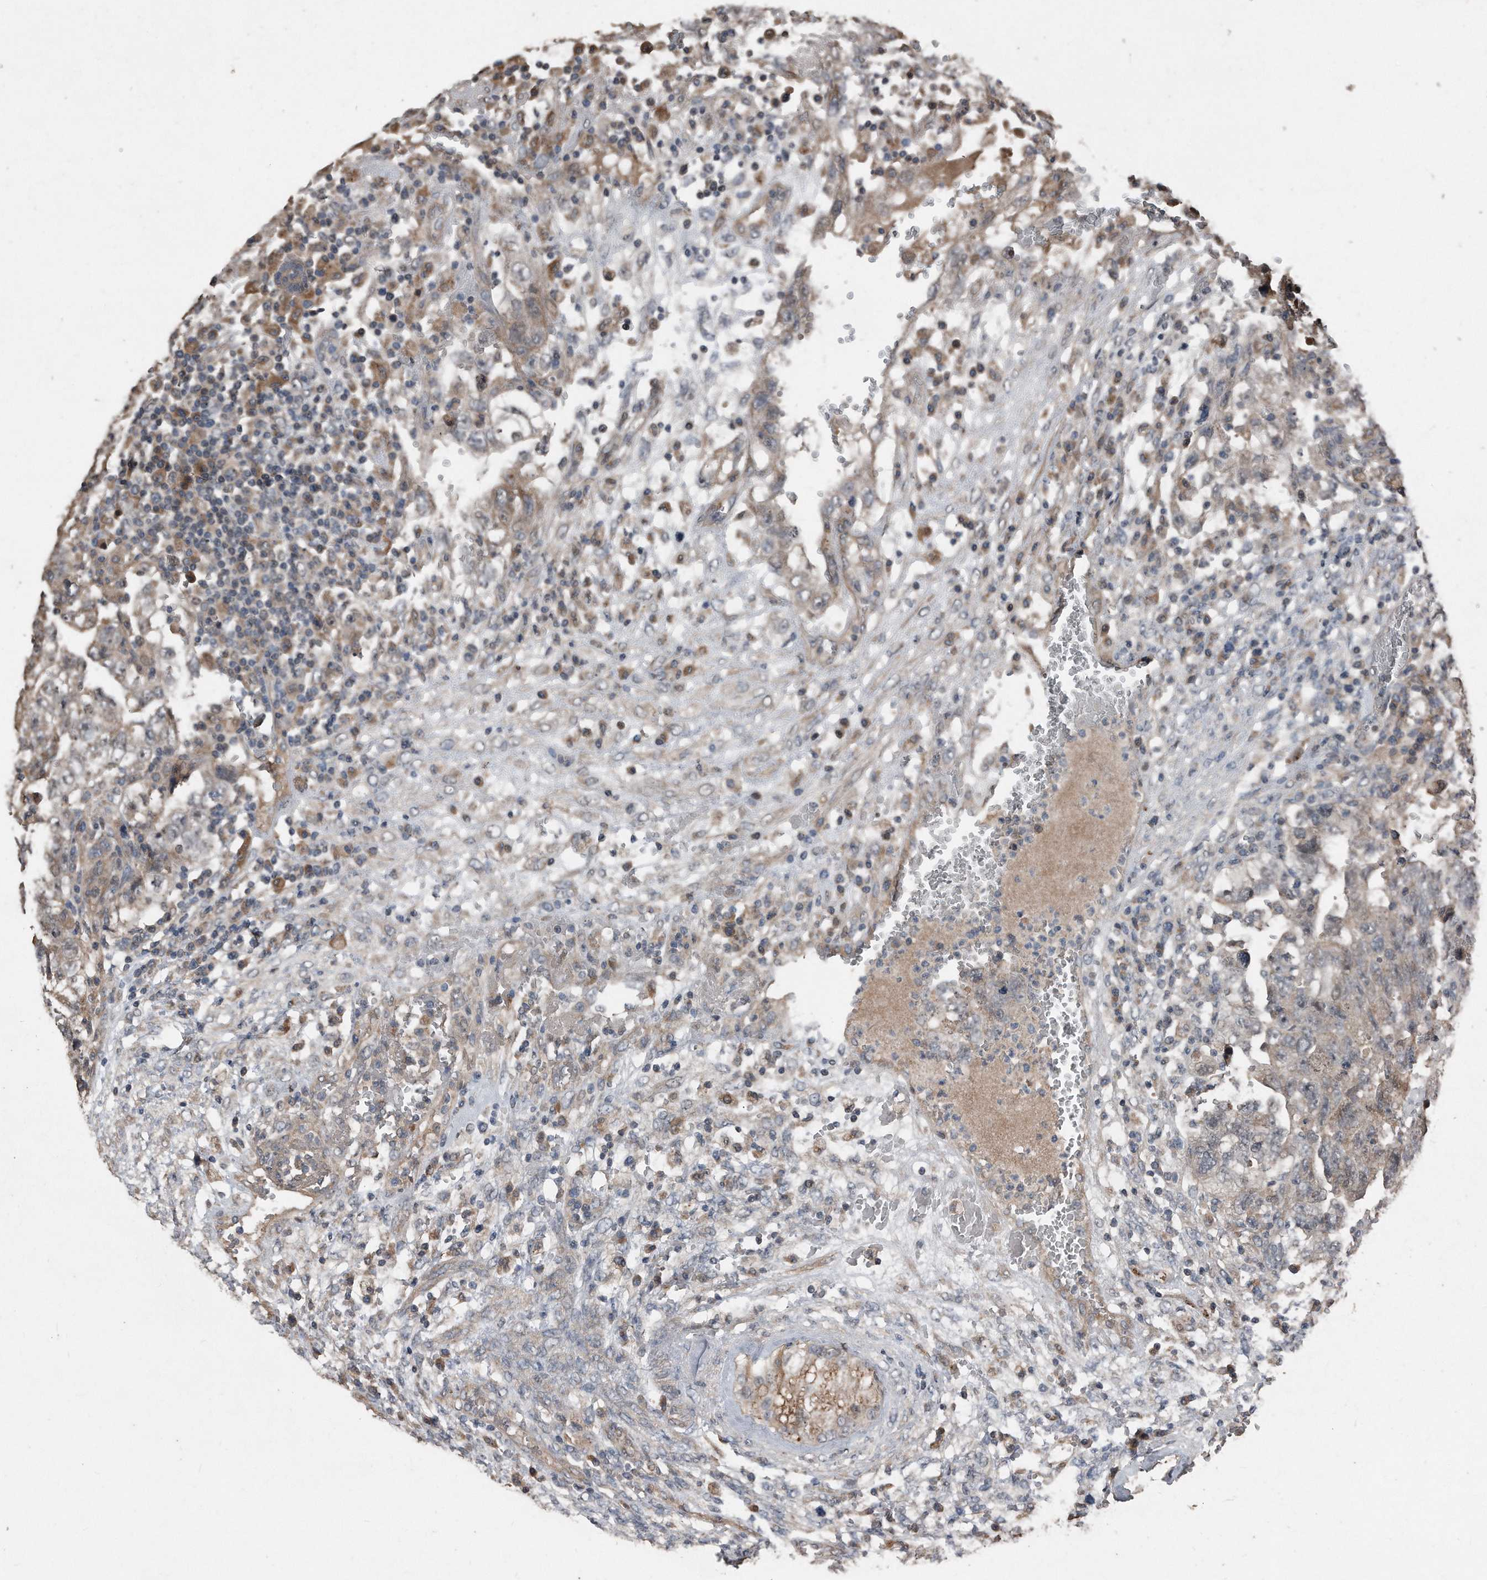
{"staining": {"intensity": "weak", "quantity": "25%-75%", "location": "cytoplasmic/membranous"}, "tissue": "testis cancer", "cell_type": "Tumor cells", "image_type": "cancer", "snomed": [{"axis": "morphology", "description": "Carcinoma, Embryonal, NOS"}, {"axis": "topography", "description": "Testis"}], "caption": "This histopathology image reveals embryonal carcinoma (testis) stained with immunohistochemistry to label a protein in brown. The cytoplasmic/membranous of tumor cells show weak positivity for the protein. Nuclei are counter-stained blue.", "gene": "ANKRD10", "patient": {"sex": "male", "age": 36}}